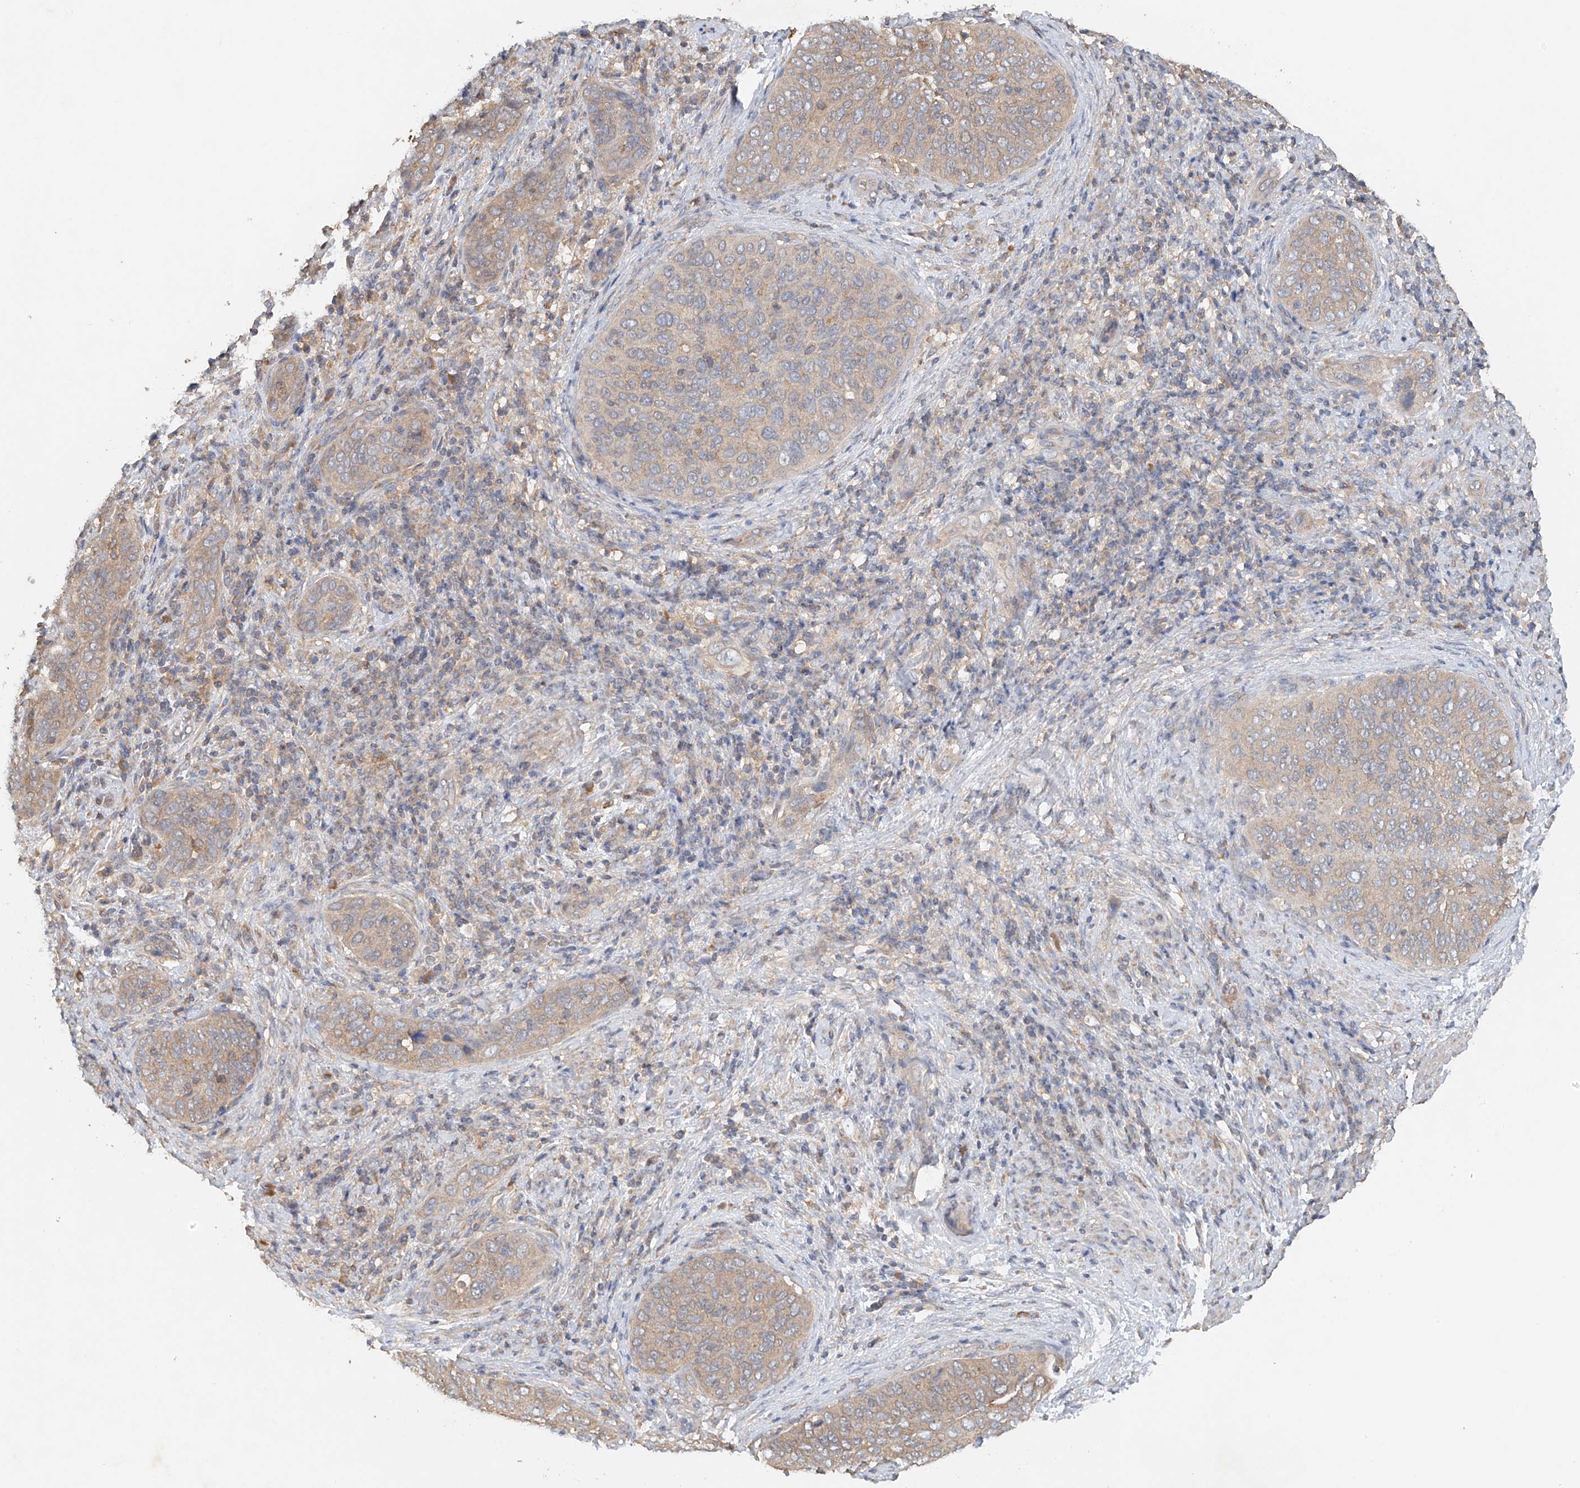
{"staining": {"intensity": "weak", "quantity": "25%-75%", "location": "cytoplasmic/membranous"}, "tissue": "cervical cancer", "cell_type": "Tumor cells", "image_type": "cancer", "snomed": [{"axis": "morphology", "description": "Squamous cell carcinoma, NOS"}, {"axis": "topography", "description": "Cervix"}], "caption": "A low amount of weak cytoplasmic/membranous positivity is seen in approximately 25%-75% of tumor cells in cervical squamous cell carcinoma tissue.", "gene": "GNB1L", "patient": {"sex": "female", "age": 60}}